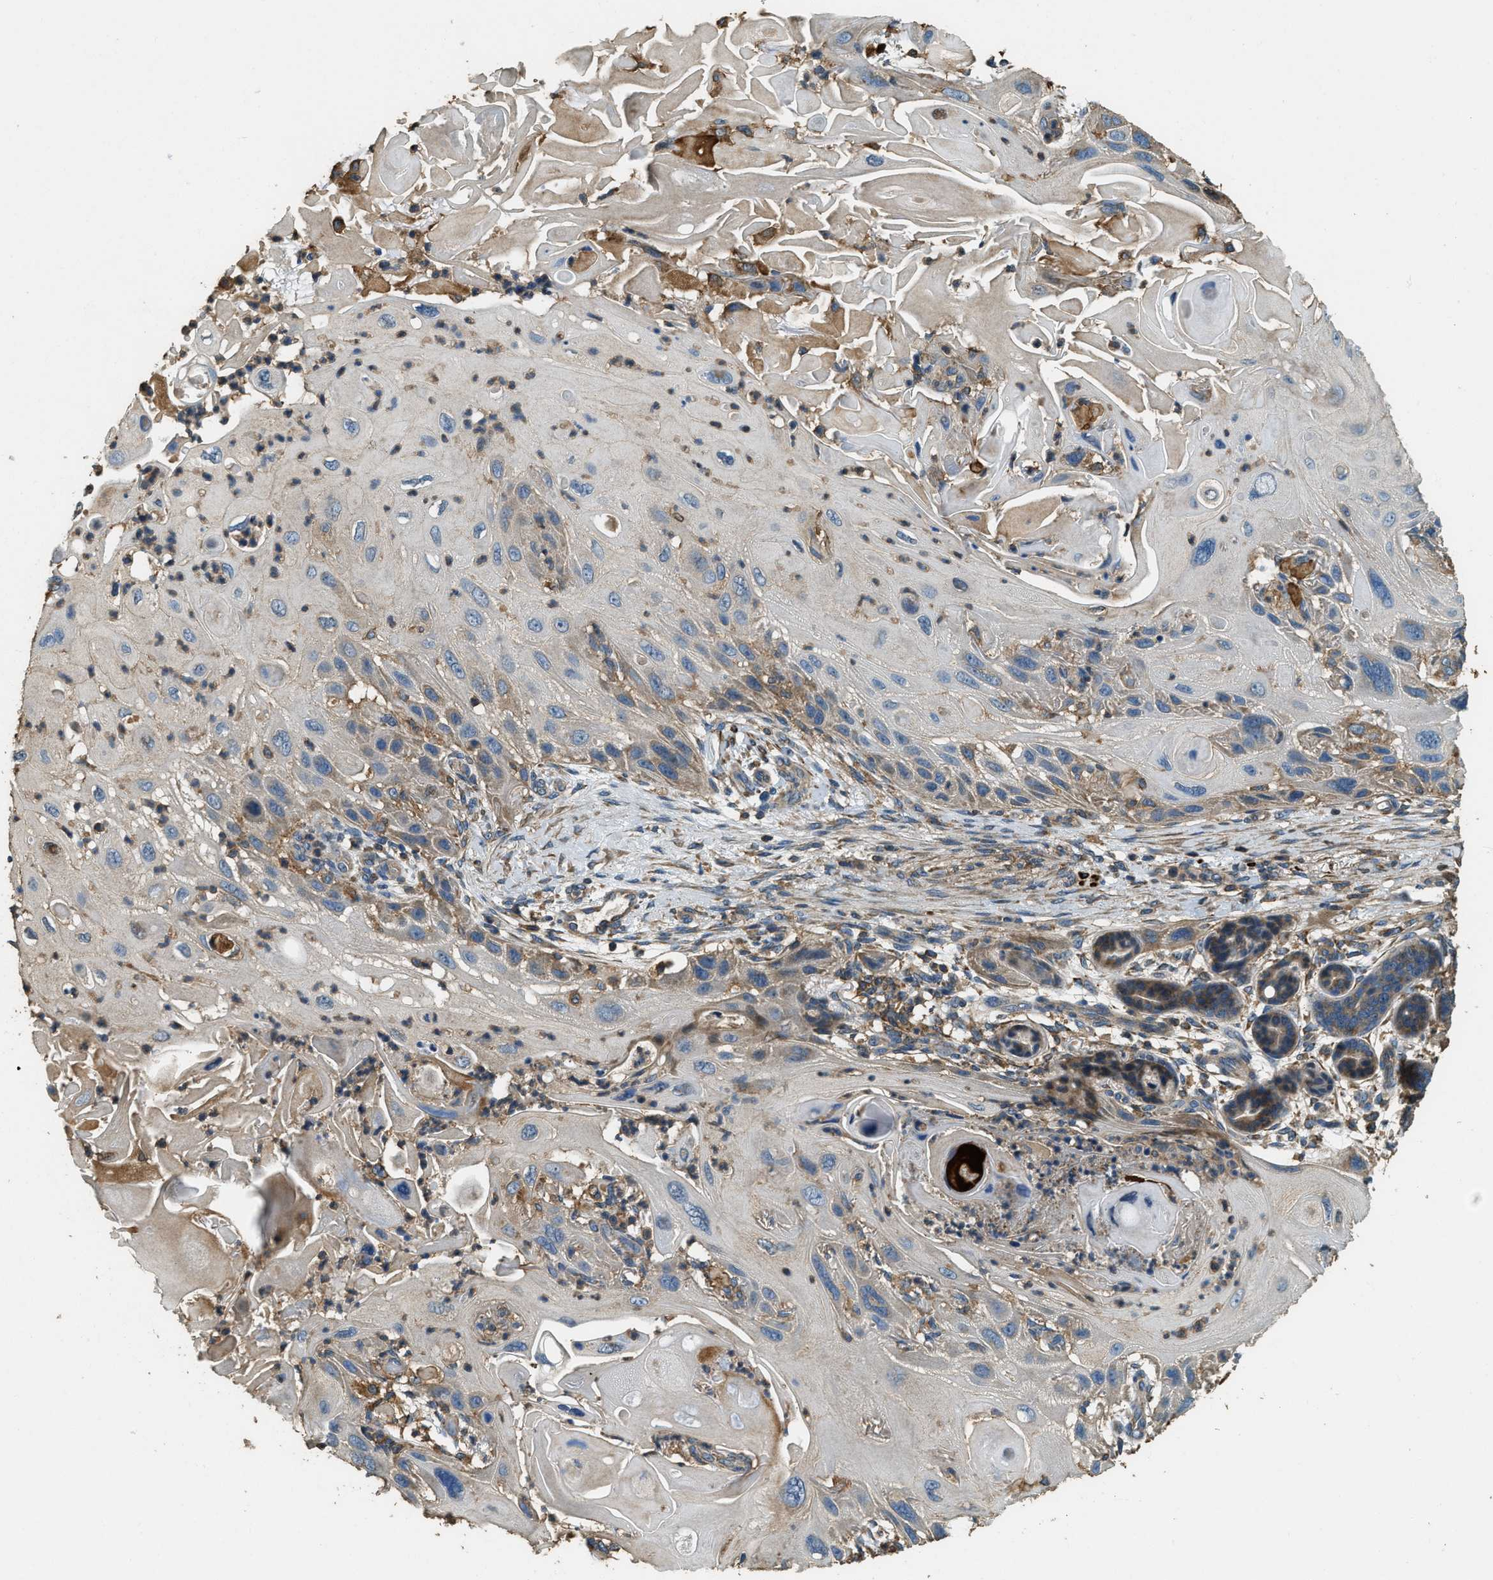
{"staining": {"intensity": "moderate", "quantity": "<25%", "location": "cytoplasmic/membranous"}, "tissue": "skin cancer", "cell_type": "Tumor cells", "image_type": "cancer", "snomed": [{"axis": "morphology", "description": "Squamous cell carcinoma, NOS"}, {"axis": "topography", "description": "Skin"}], "caption": "Immunohistochemical staining of skin cancer exhibits moderate cytoplasmic/membranous protein positivity in about <25% of tumor cells.", "gene": "ERGIC1", "patient": {"sex": "female", "age": 77}}